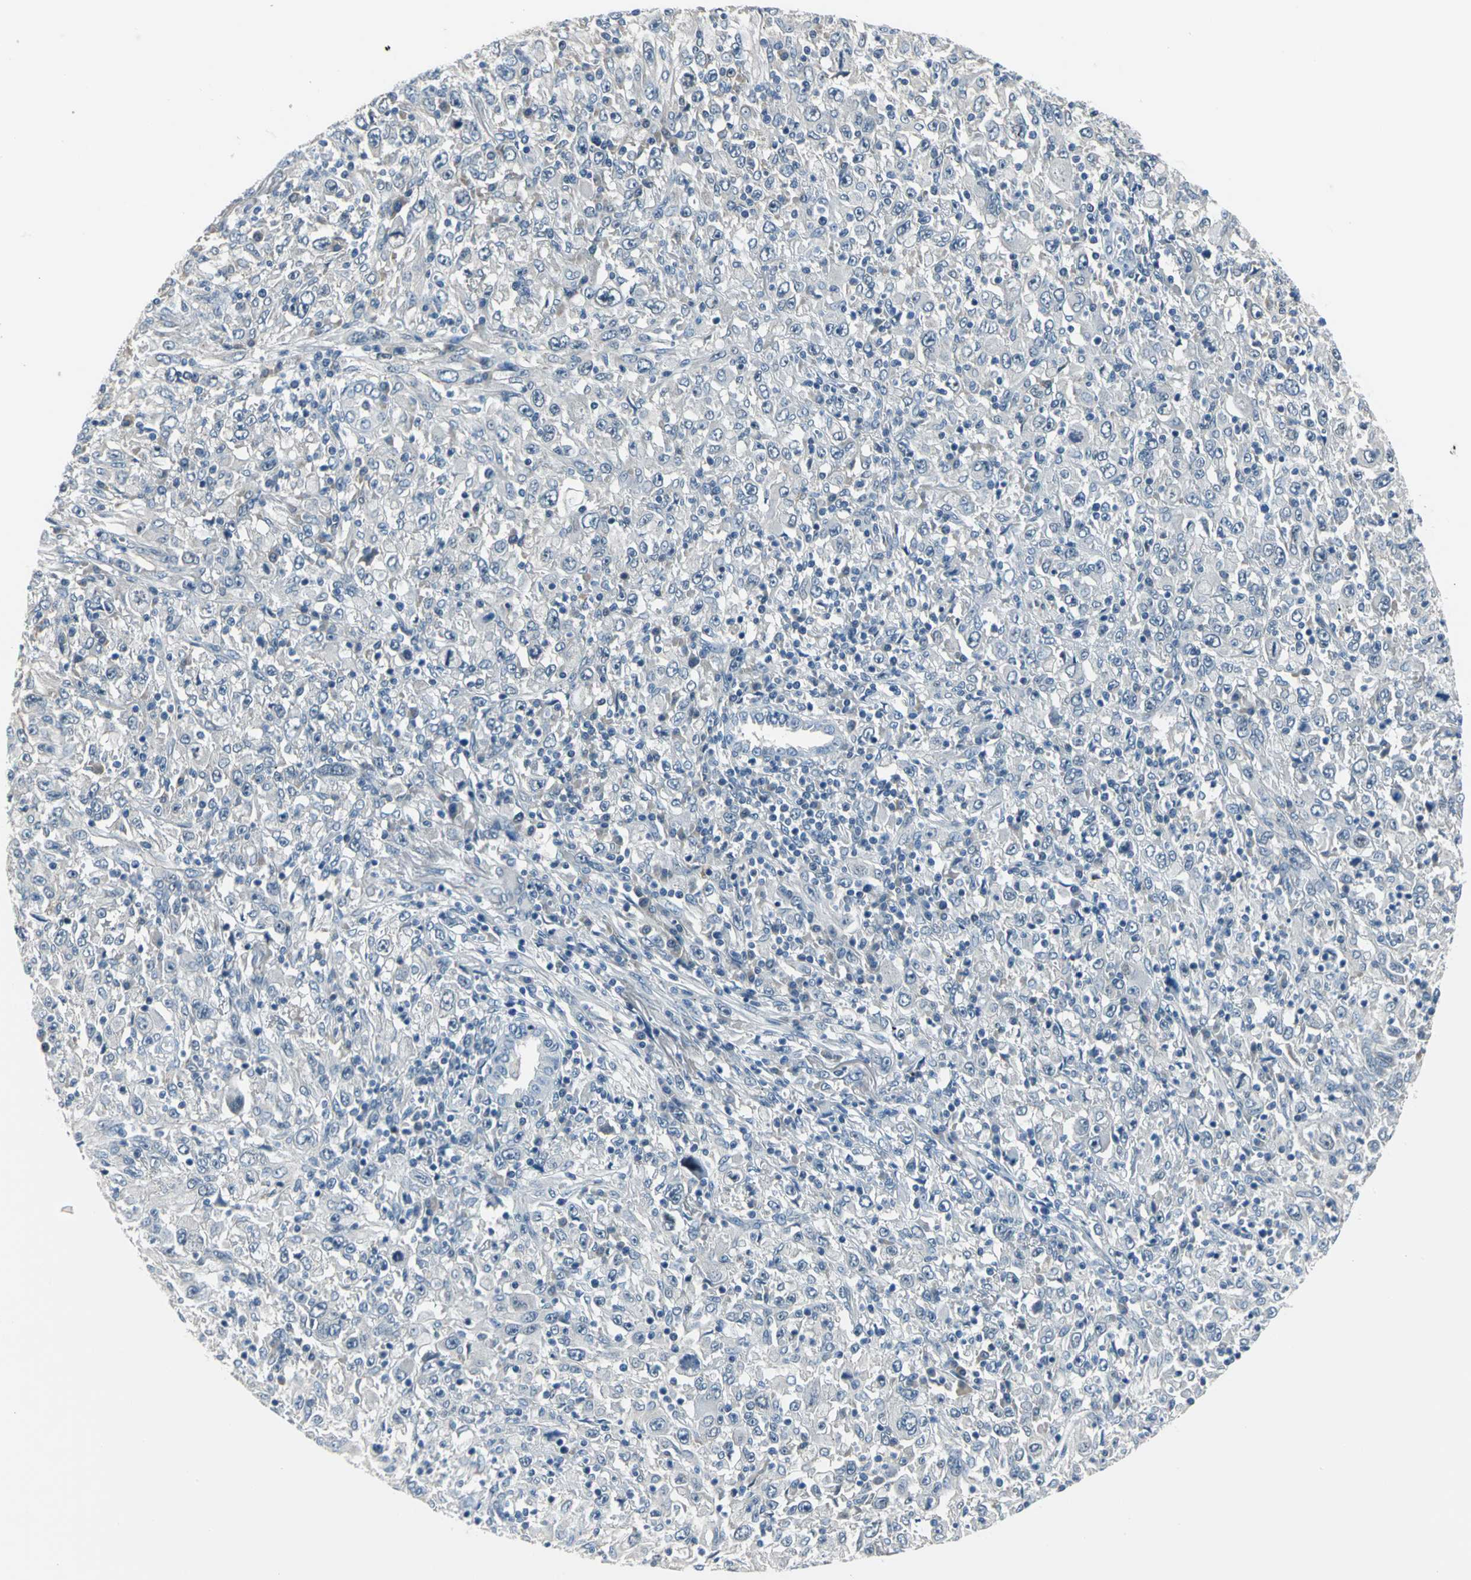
{"staining": {"intensity": "negative", "quantity": "none", "location": "none"}, "tissue": "melanoma", "cell_type": "Tumor cells", "image_type": "cancer", "snomed": [{"axis": "morphology", "description": "Malignant melanoma, Metastatic site"}, {"axis": "topography", "description": "Skin"}], "caption": "Melanoma stained for a protein using IHC exhibits no positivity tumor cells.", "gene": "ZNF415", "patient": {"sex": "female", "age": 56}}